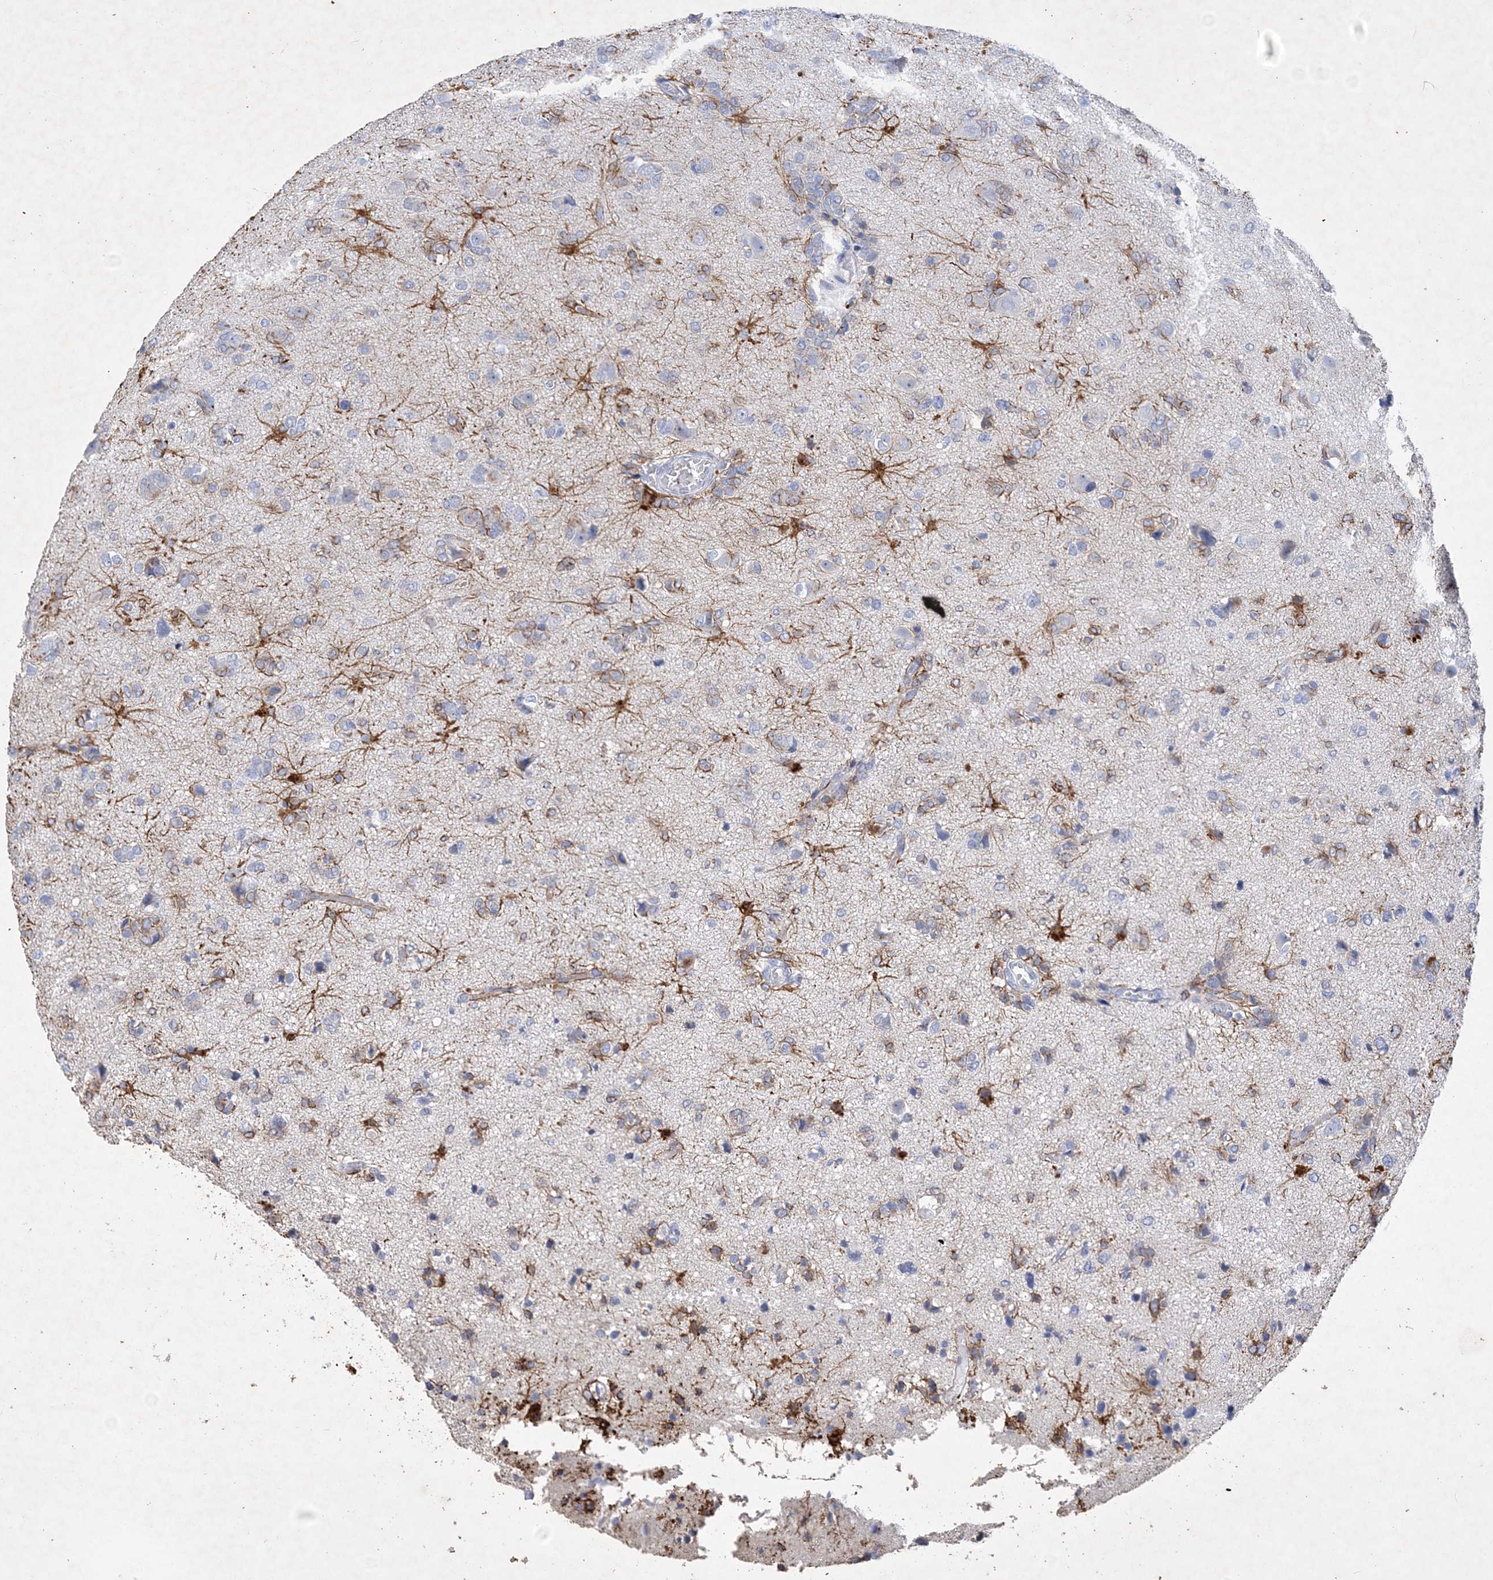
{"staining": {"intensity": "negative", "quantity": "none", "location": "none"}, "tissue": "glioma", "cell_type": "Tumor cells", "image_type": "cancer", "snomed": [{"axis": "morphology", "description": "Glioma, malignant, High grade"}, {"axis": "topography", "description": "Brain"}], "caption": "High magnification brightfield microscopy of malignant glioma (high-grade) stained with DAB (brown) and counterstained with hematoxylin (blue): tumor cells show no significant staining.", "gene": "COPS8", "patient": {"sex": "female", "age": 59}}